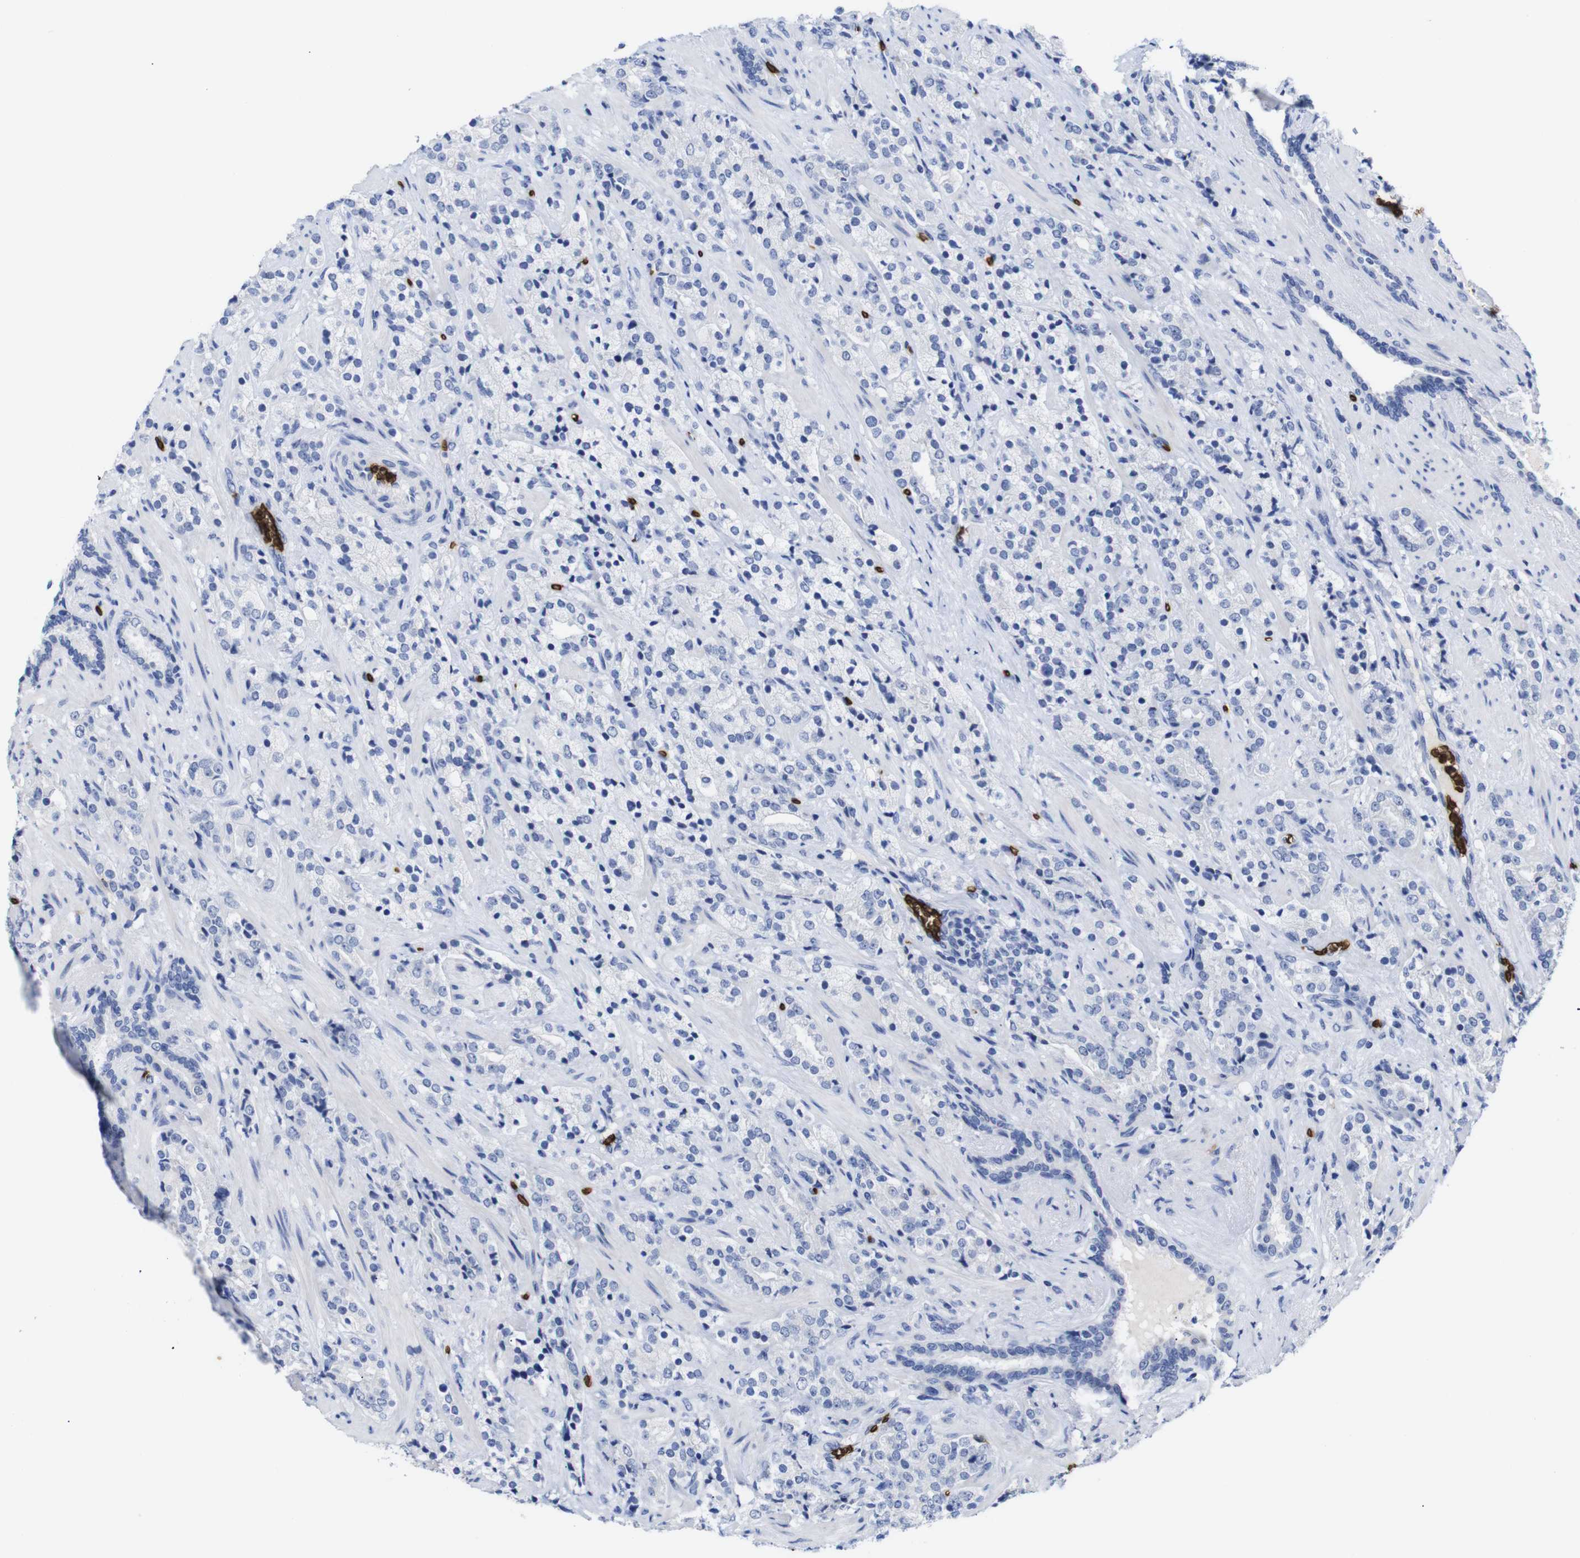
{"staining": {"intensity": "negative", "quantity": "none", "location": "none"}, "tissue": "prostate cancer", "cell_type": "Tumor cells", "image_type": "cancer", "snomed": [{"axis": "morphology", "description": "Adenocarcinoma, High grade"}, {"axis": "topography", "description": "Prostate"}], "caption": "Prostate adenocarcinoma (high-grade) stained for a protein using immunohistochemistry (IHC) shows no positivity tumor cells.", "gene": "S1PR2", "patient": {"sex": "male", "age": 71}}